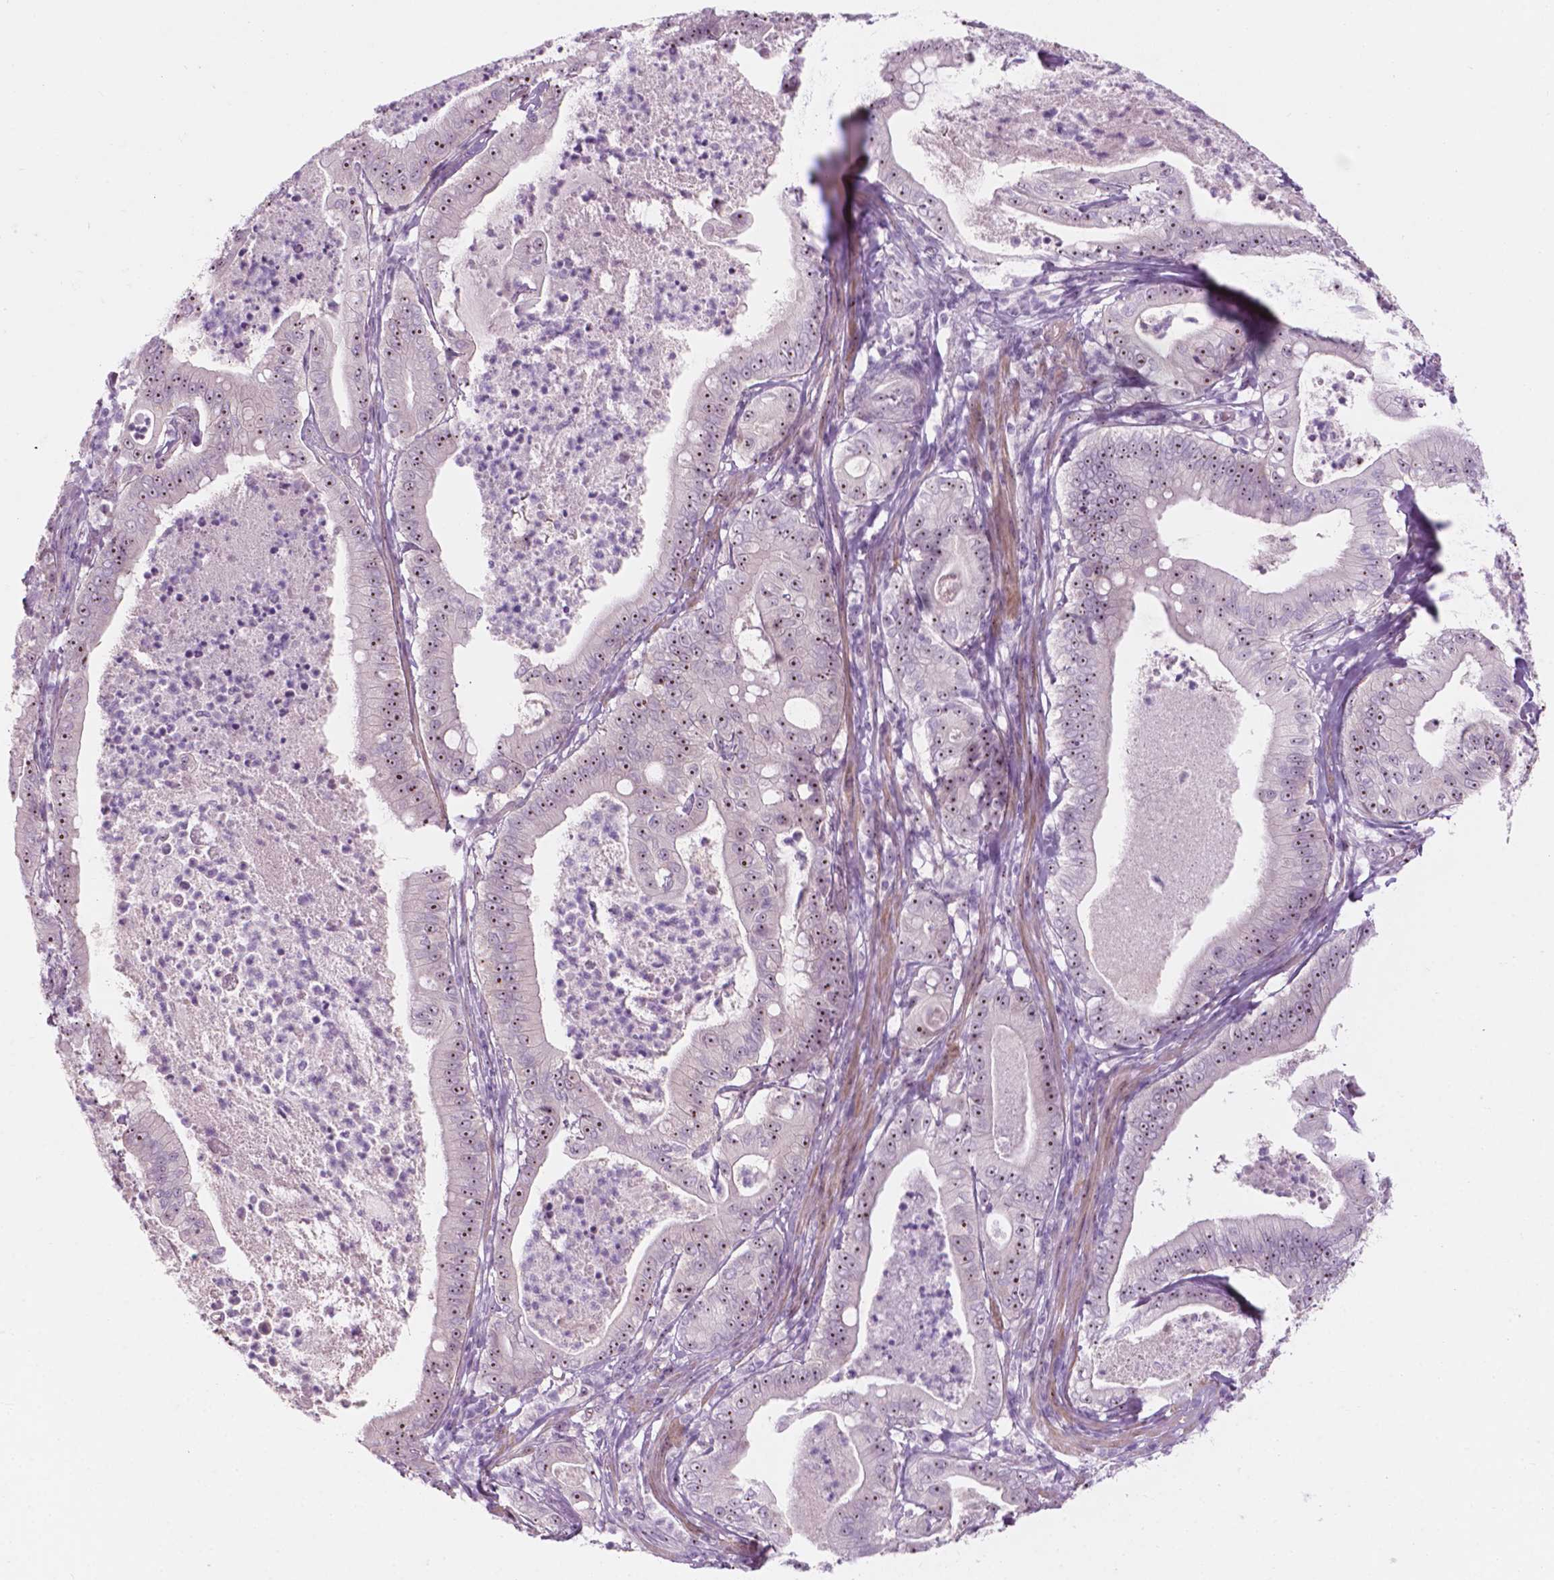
{"staining": {"intensity": "moderate", "quantity": "25%-75%", "location": "nuclear"}, "tissue": "pancreatic cancer", "cell_type": "Tumor cells", "image_type": "cancer", "snomed": [{"axis": "morphology", "description": "Adenocarcinoma, NOS"}, {"axis": "topography", "description": "Pancreas"}], "caption": "Immunohistochemical staining of human adenocarcinoma (pancreatic) demonstrates moderate nuclear protein positivity in approximately 25%-75% of tumor cells.", "gene": "ZNF853", "patient": {"sex": "male", "age": 71}}